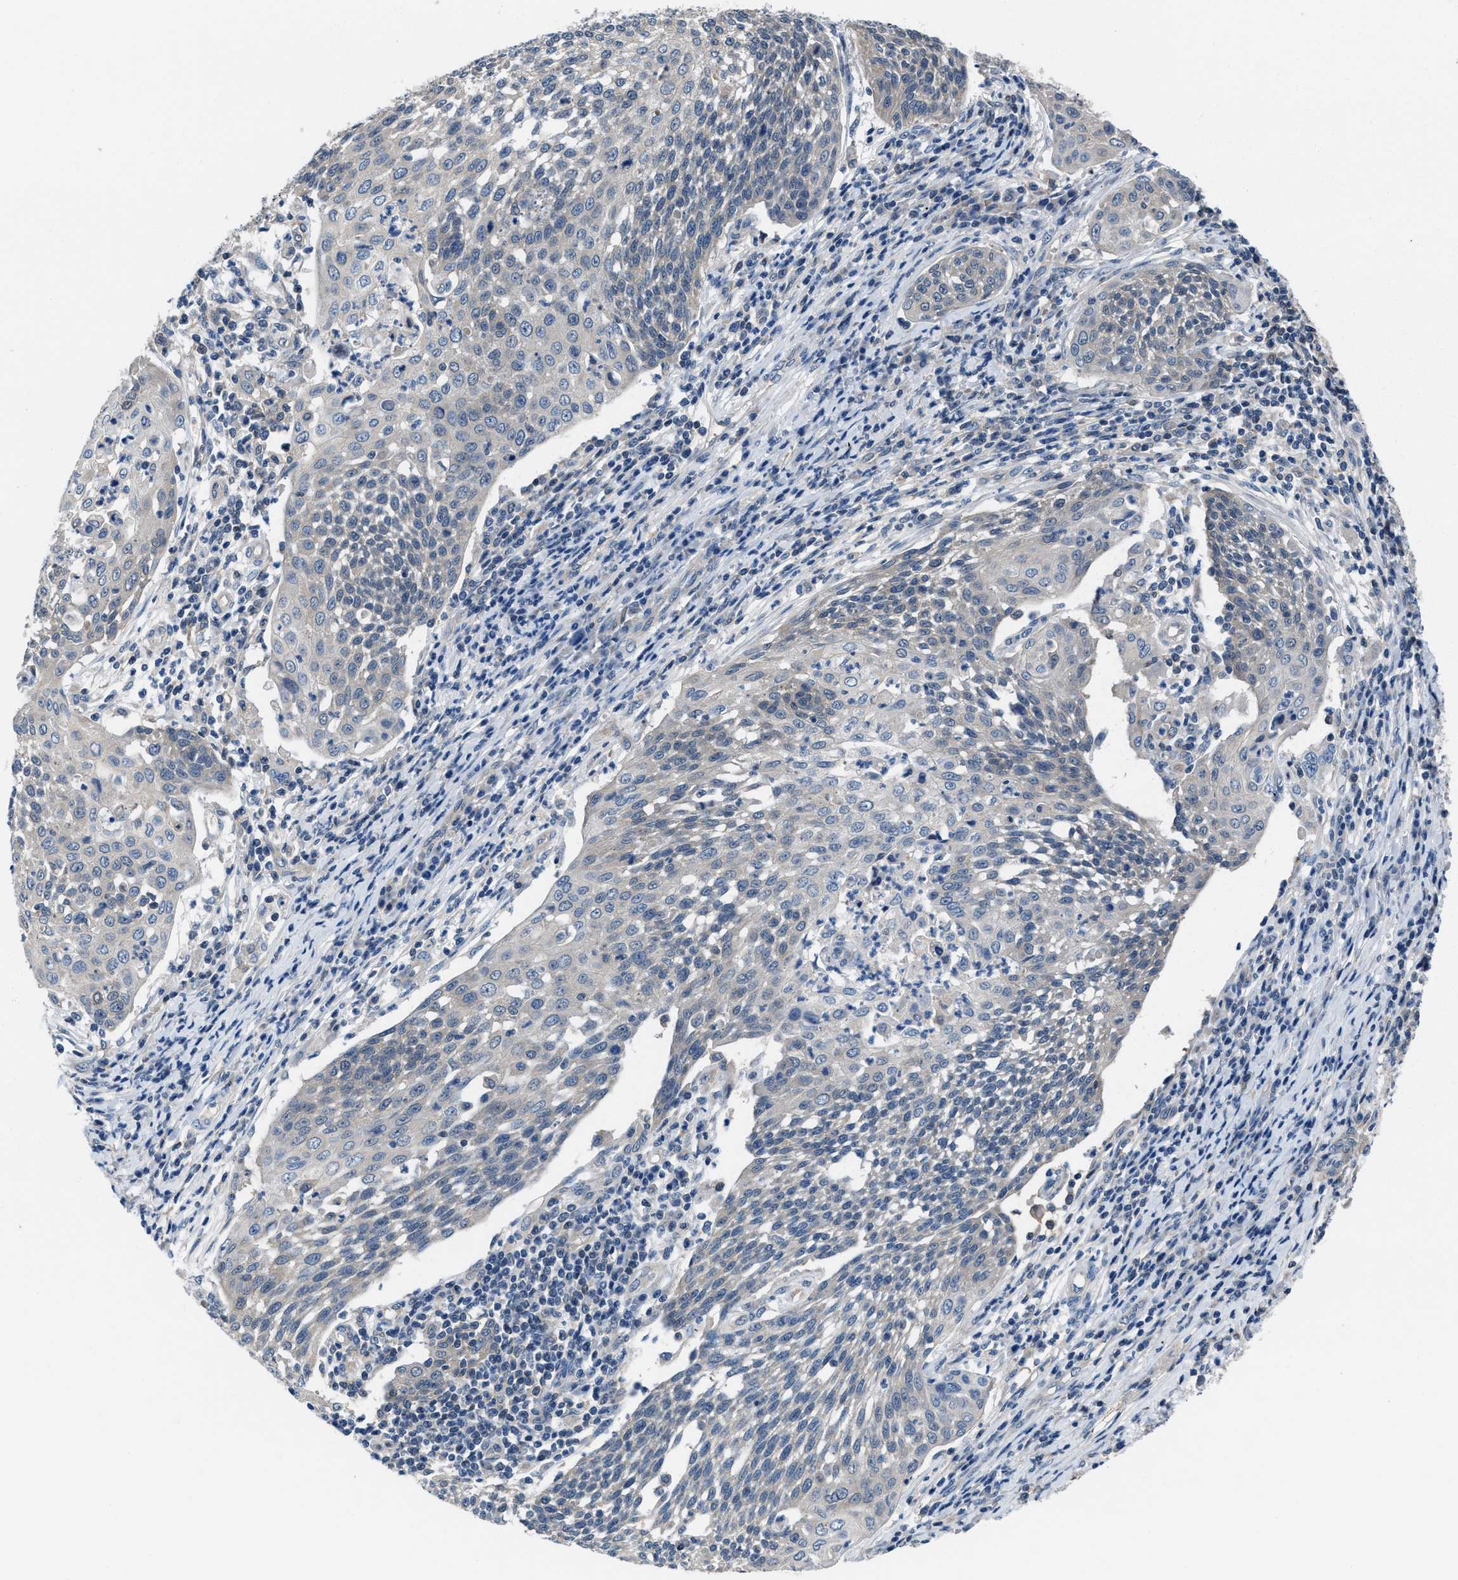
{"staining": {"intensity": "negative", "quantity": "none", "location": "none"}, "tissue": "cervical cancer", "cell_type": "Tumor cells", "image_type": "cancer", "snomed": [{"axis": "morphology", "description": "Squamous cell carcinoma, NOS"}, {"axis": "topography", "description": "Cervix"}], "caption": "Immunohistochemical staining of squamous cell carcinoma (cervical) demonstrates no significant positivity in tumor cells. (Brightfield microscopy of DAB (3,3'-diaminobenzidine) immunohistochemistry (IHC) at high magnification).", "gene": "NUDT5", "patient": {"sex": "female", "age": 34}}